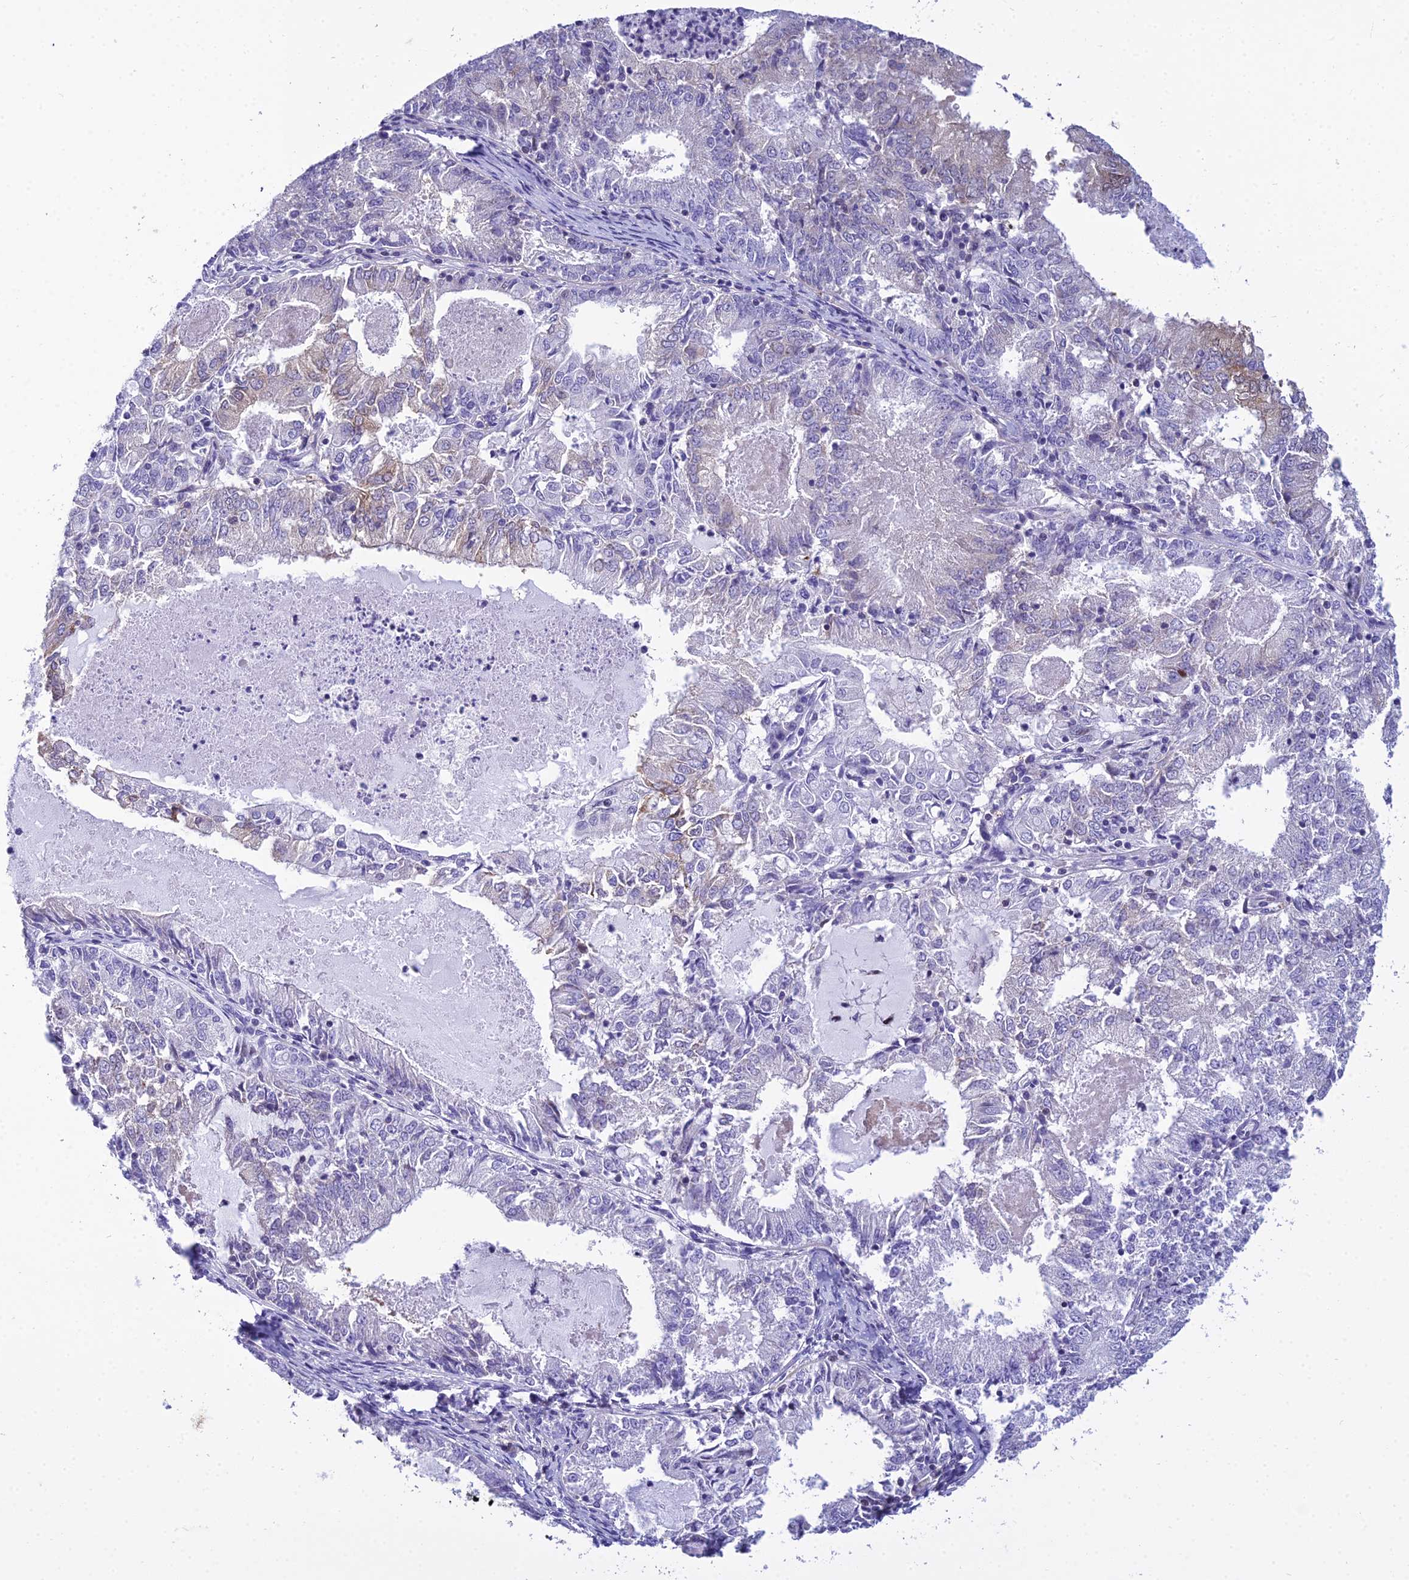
{"staining": {"intensity": "negative", "quantity": "none", "location": "none"}, "tissue": "endometrial cancer", "cell_type": "Tumor cells", "image_type": "cancer", "snomed": [{"axis": "morphology", "description": "Adenocarcinoma, NOS"}, {"axis": "topography", "description": "Endometrium"}], "caption": "Tumor cells are negative for protein expression in human endometrial cancer (adenocarcinoma).", "gene": "ZMIZ1", "patient": {"sex": "female", "age": 57}}